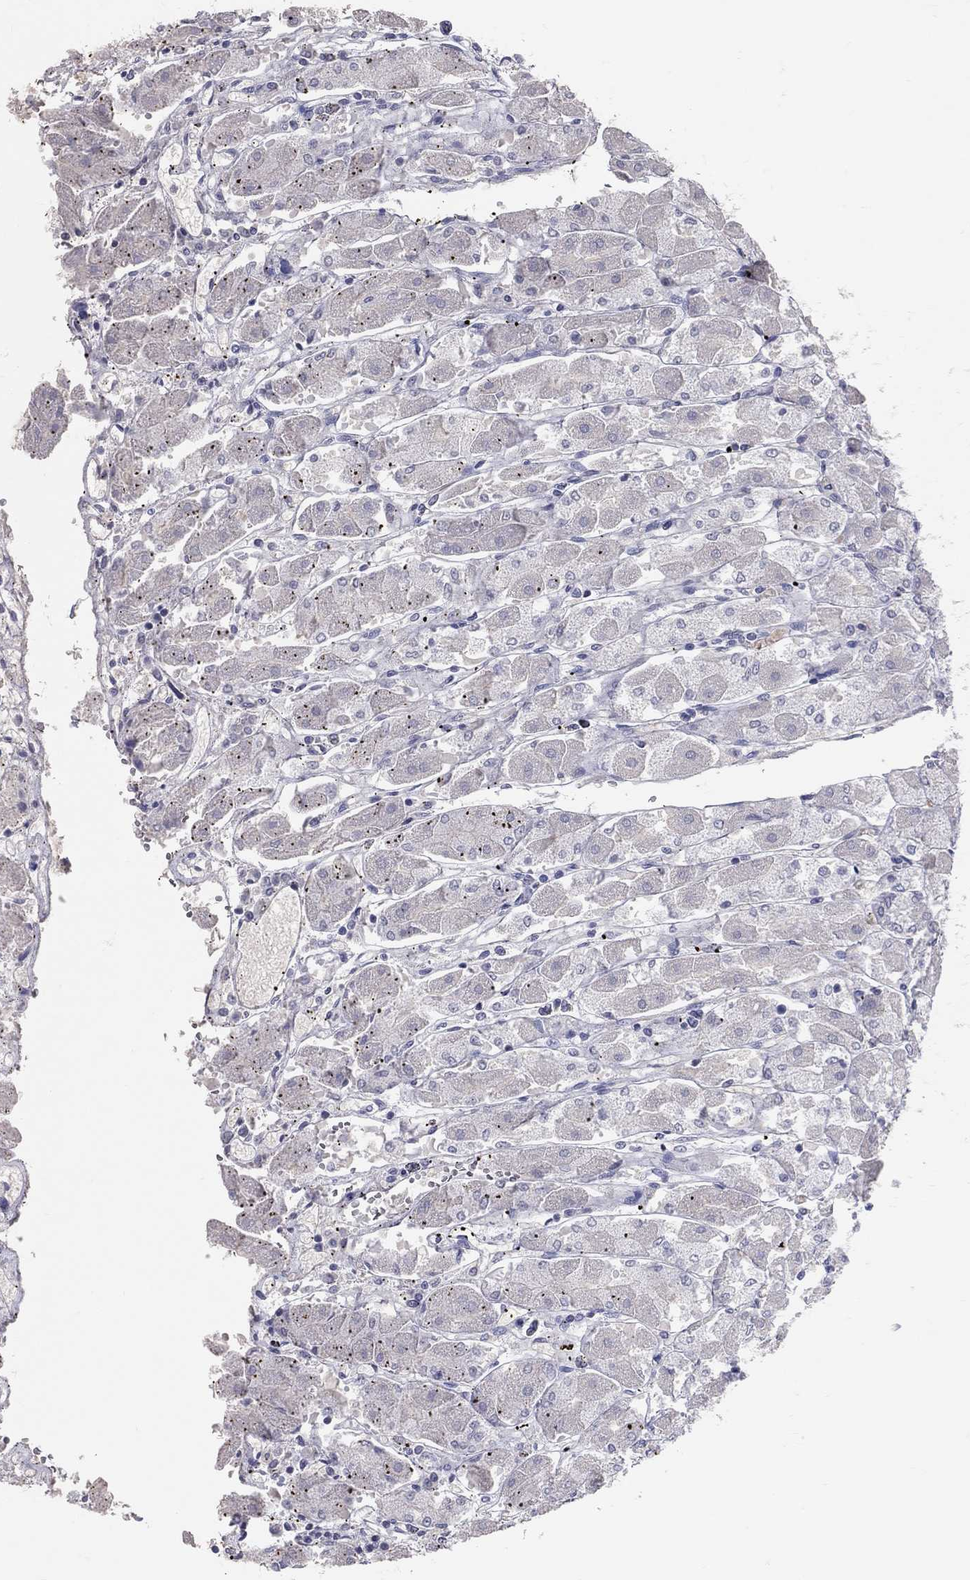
{"staining": {"intensity": "negative", "quantity": "none", "location": "none"}, "tissue": "stomach", "cell_type": "Glandular cells", "image_type": "normal", "snomed": [{"axis": "morphology", "description": "Normal tissue, NOS"}, {"axis": "topography", "description": "Stomach"}], "caption": "A high-resolution photomicrograph shows IHC staining of normal stomach, which shows no significant positivity in glandular cells.", "gene": "TFPI2", "patient": {"sex": "male", "age": 70}}